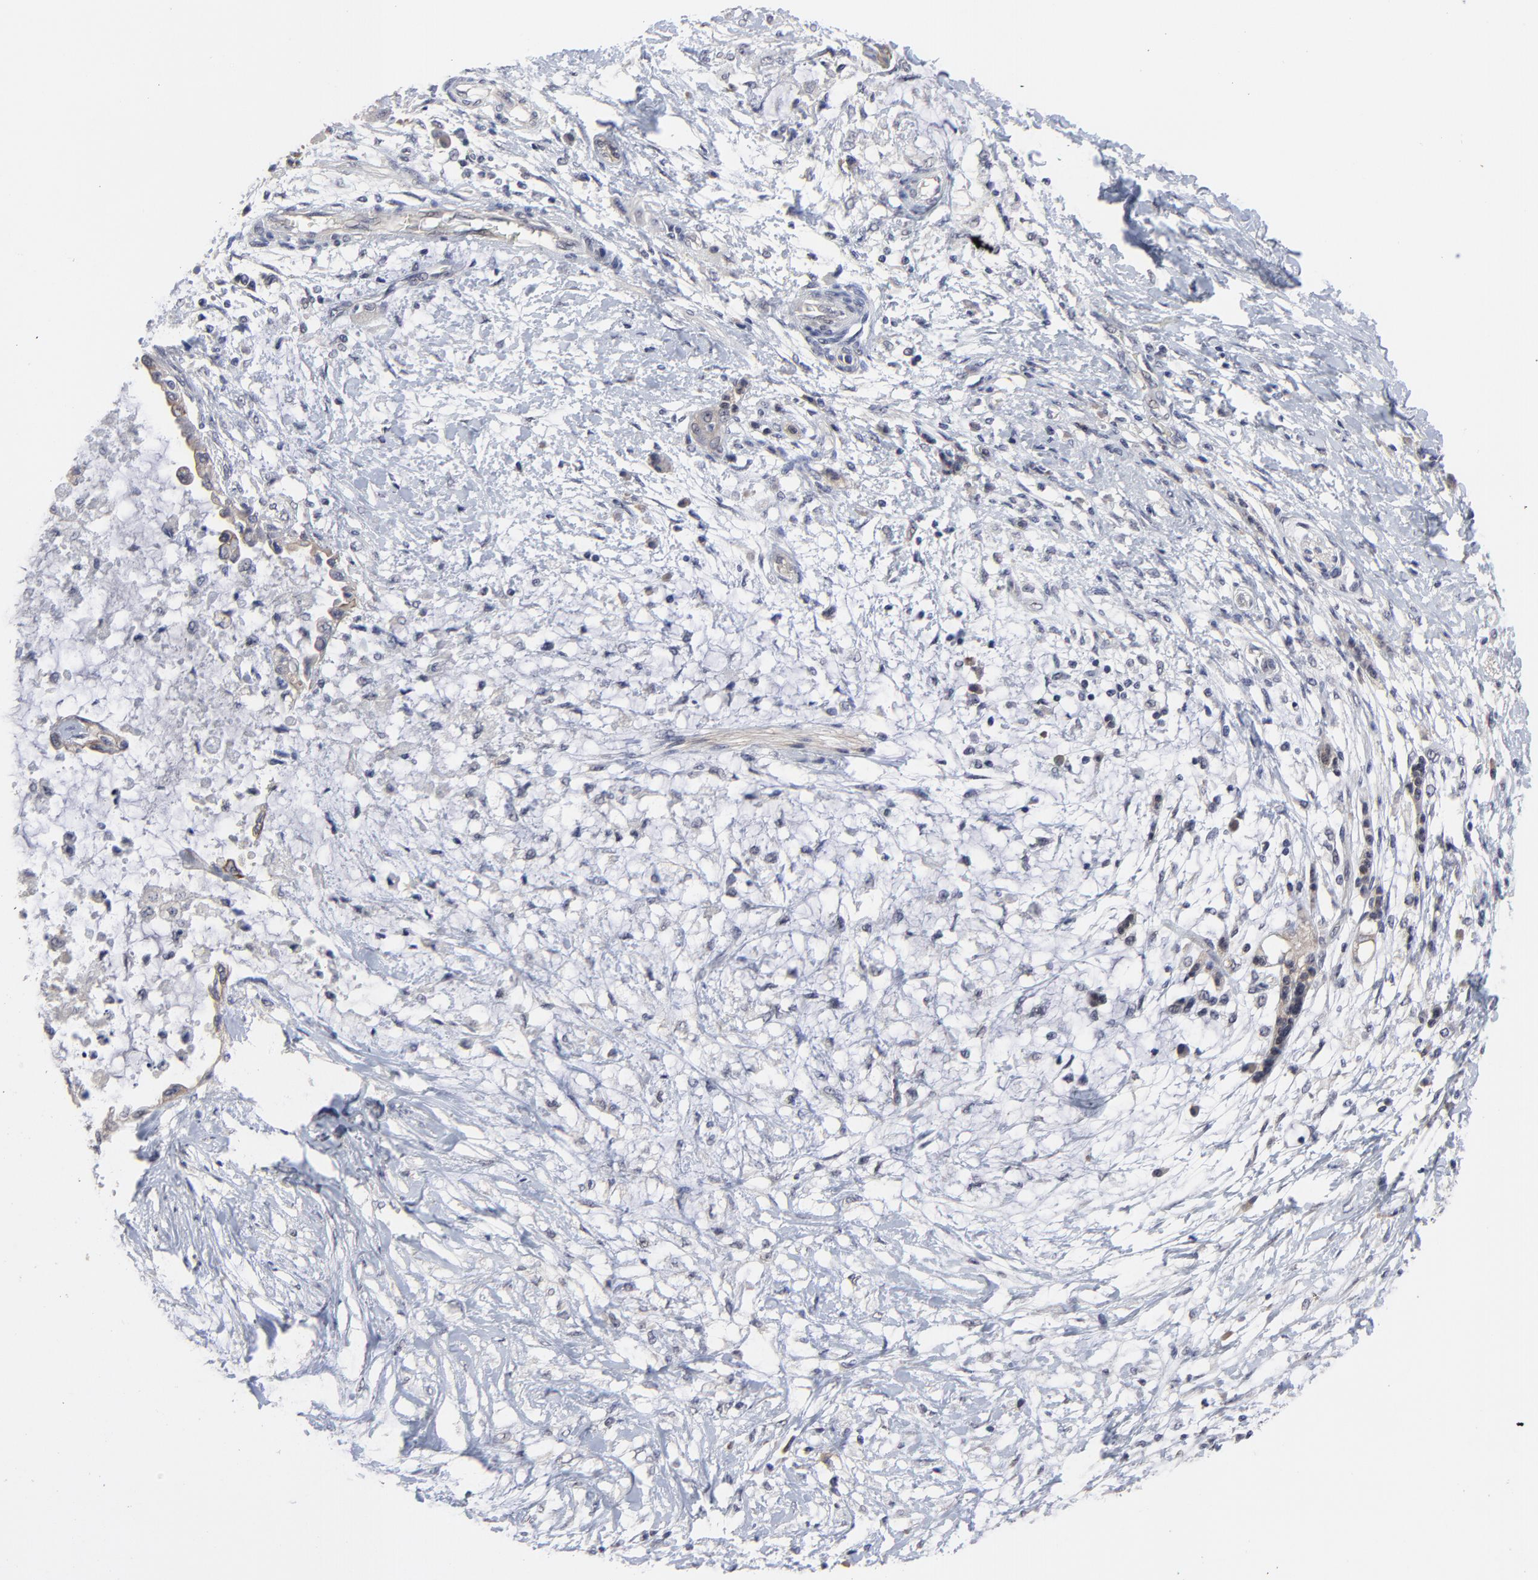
{"staining": {"intensity": "weak", "quantity": "<25%", "location": "cytoplasmic/membranous"}, "tissue": "pancreatic cancer", "cell_type": "Tumor cells", "image_type": "cancer", "snomed": [{"axis": "morphology", "description": "Adenocarcinoma, NOS"}, {"axis": "topography", "description": "Pancreas"}], "caption": "IHC histopathology image of neoplastic tissue: human pancreatic cancer (adenocarcinoma) stained with DAB shows no significant protein positivity in tumor cells.", "gene": "FAM199X", "patient": {"sex": "female", "age": 64}}